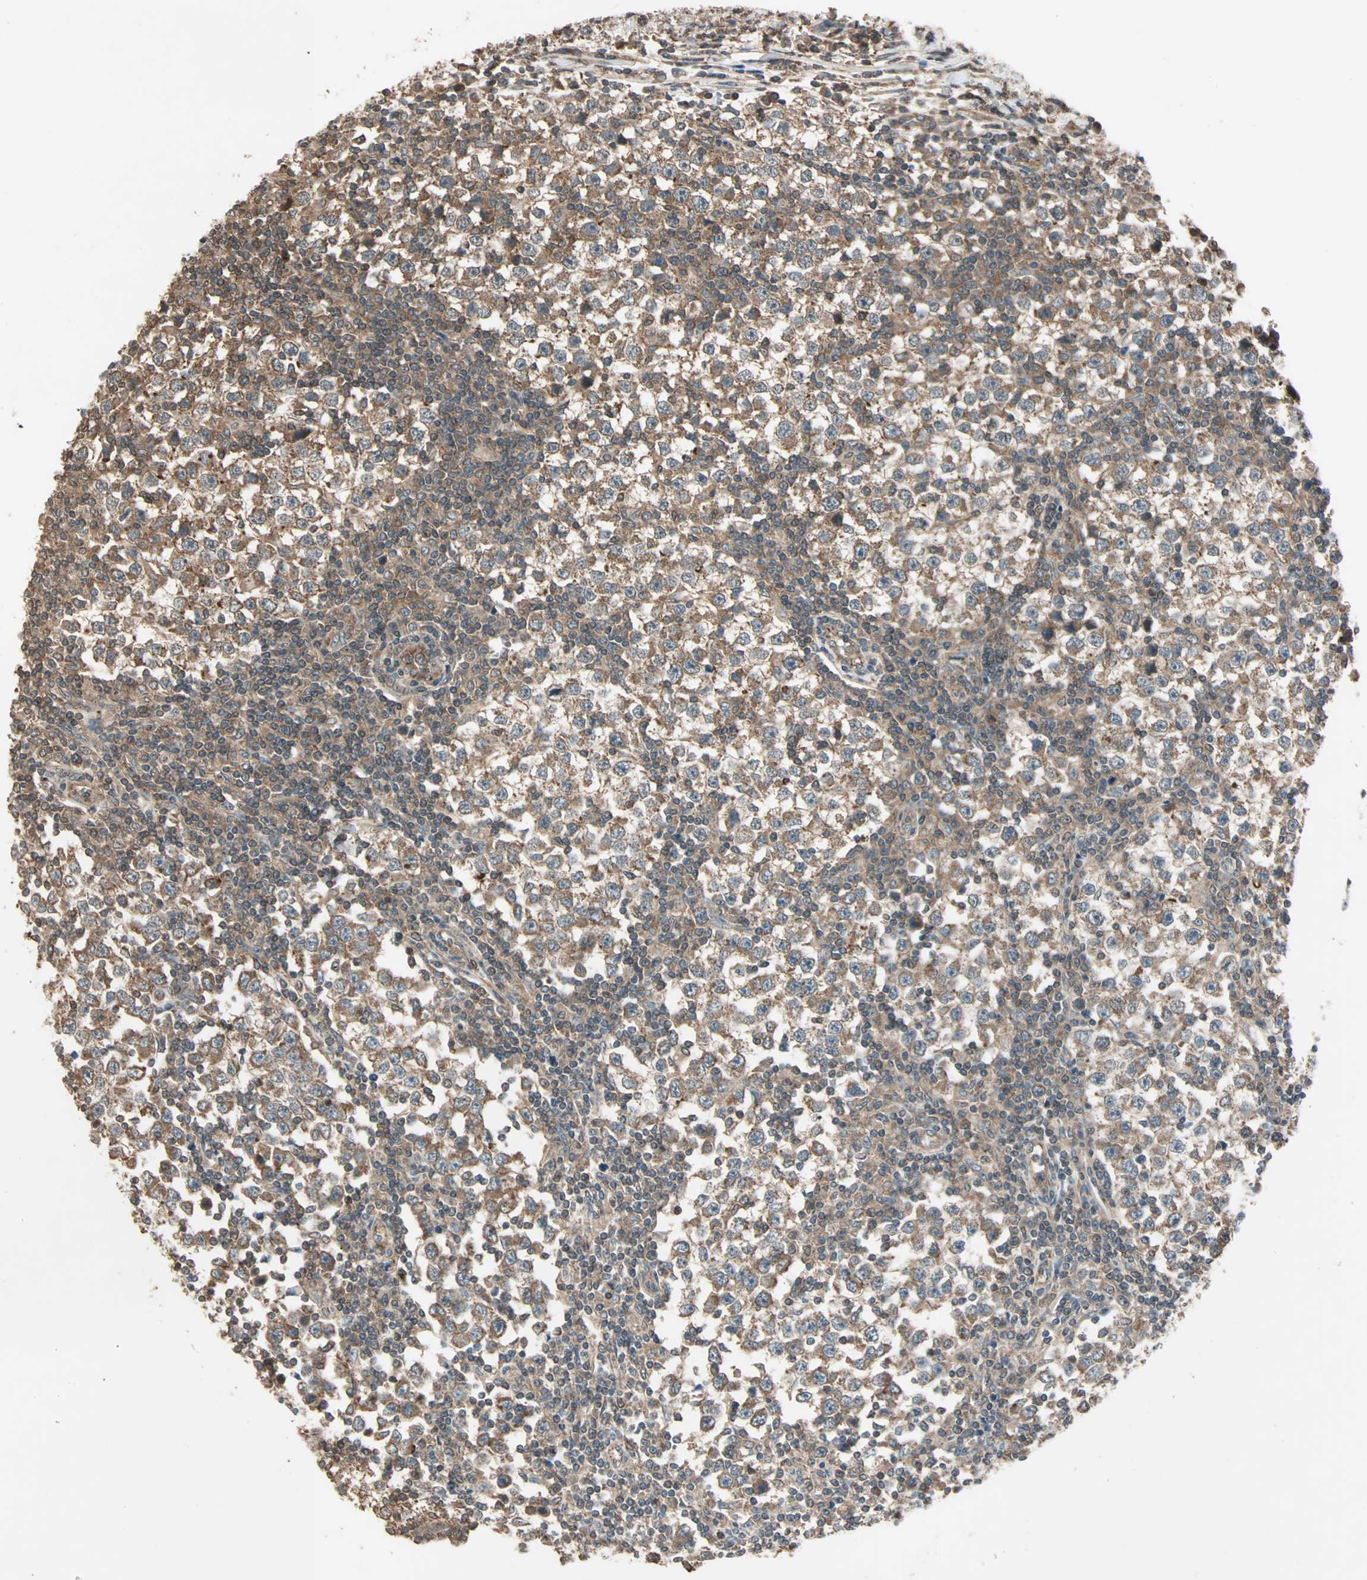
{"staining": {"intensity": "moderate", "quantity": ">75%", "location": "cytoplasmic/membranous"}, "tissue": "testis cancer", "cell_type": "Tumor cells", "image_type": "cancer", "snomed": [{"axis": "morphology", "description": "Seminoma, NOS"}, {"axis": "topography", "description": "Testis"}], "caption": "Brown immunohistochemical staining in human testis cancer displays moderate cytoplasmic/membranous positivity in approximately >75% of tumor cells.", "gene": "MAP3K21", "patient": {"sex": "male", "age": 65}}